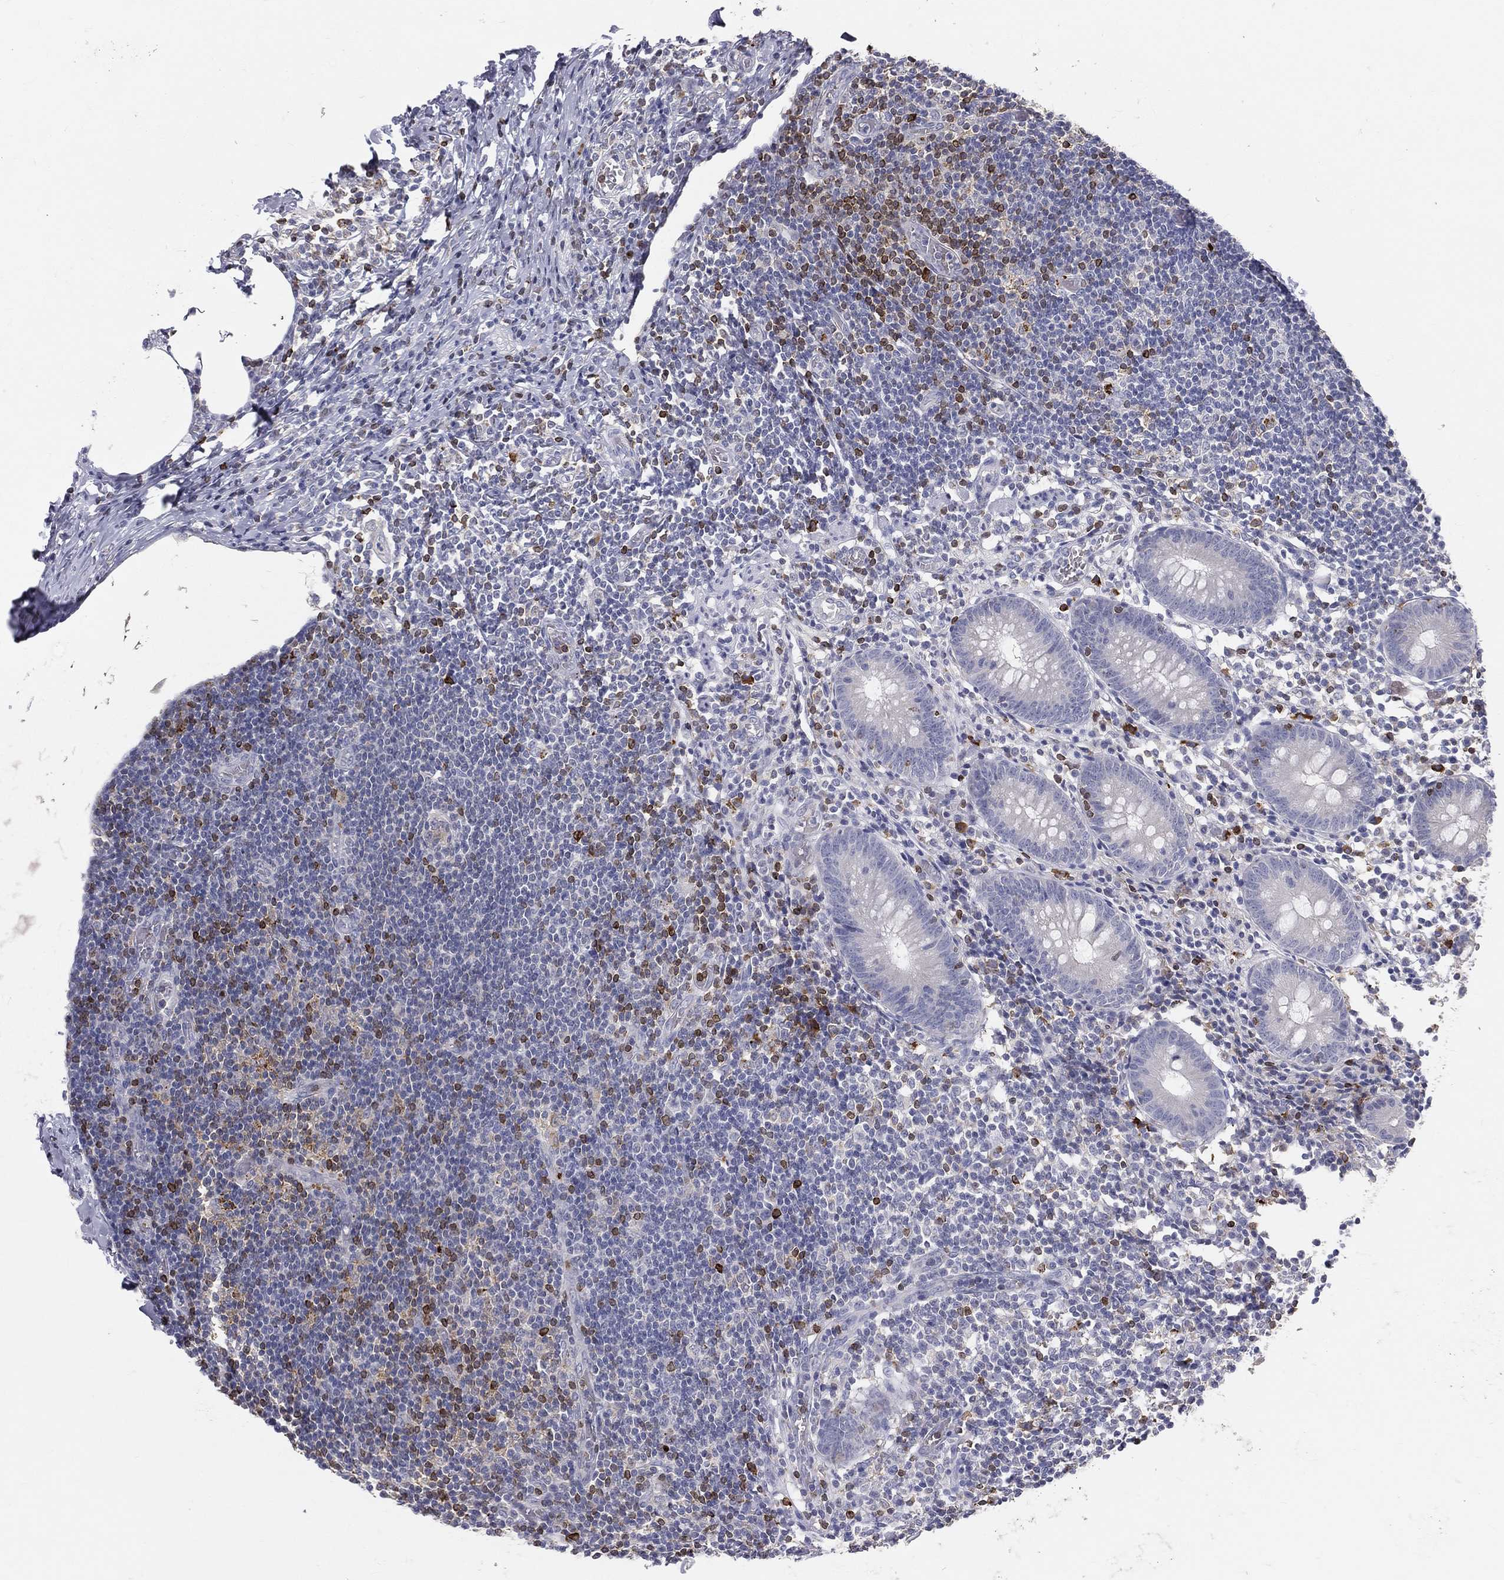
{"staining": {"intensity": "negative", "quantity": "none", "location": "none"}, "tissue": "appendix", "cell_type": "Glandular cells", "image_type": "normal", "snomed": [{"axis": "morphology", "description": "Normal tissue, NOS"}, {"axis": "topography", "description": "Appendix"}], "caption": "Appendix stained for a protein using immunohistochemistry displays no positivity glandular cells.", "gene": "CTSW", "patient": {"sex": "female", "age": 40}}